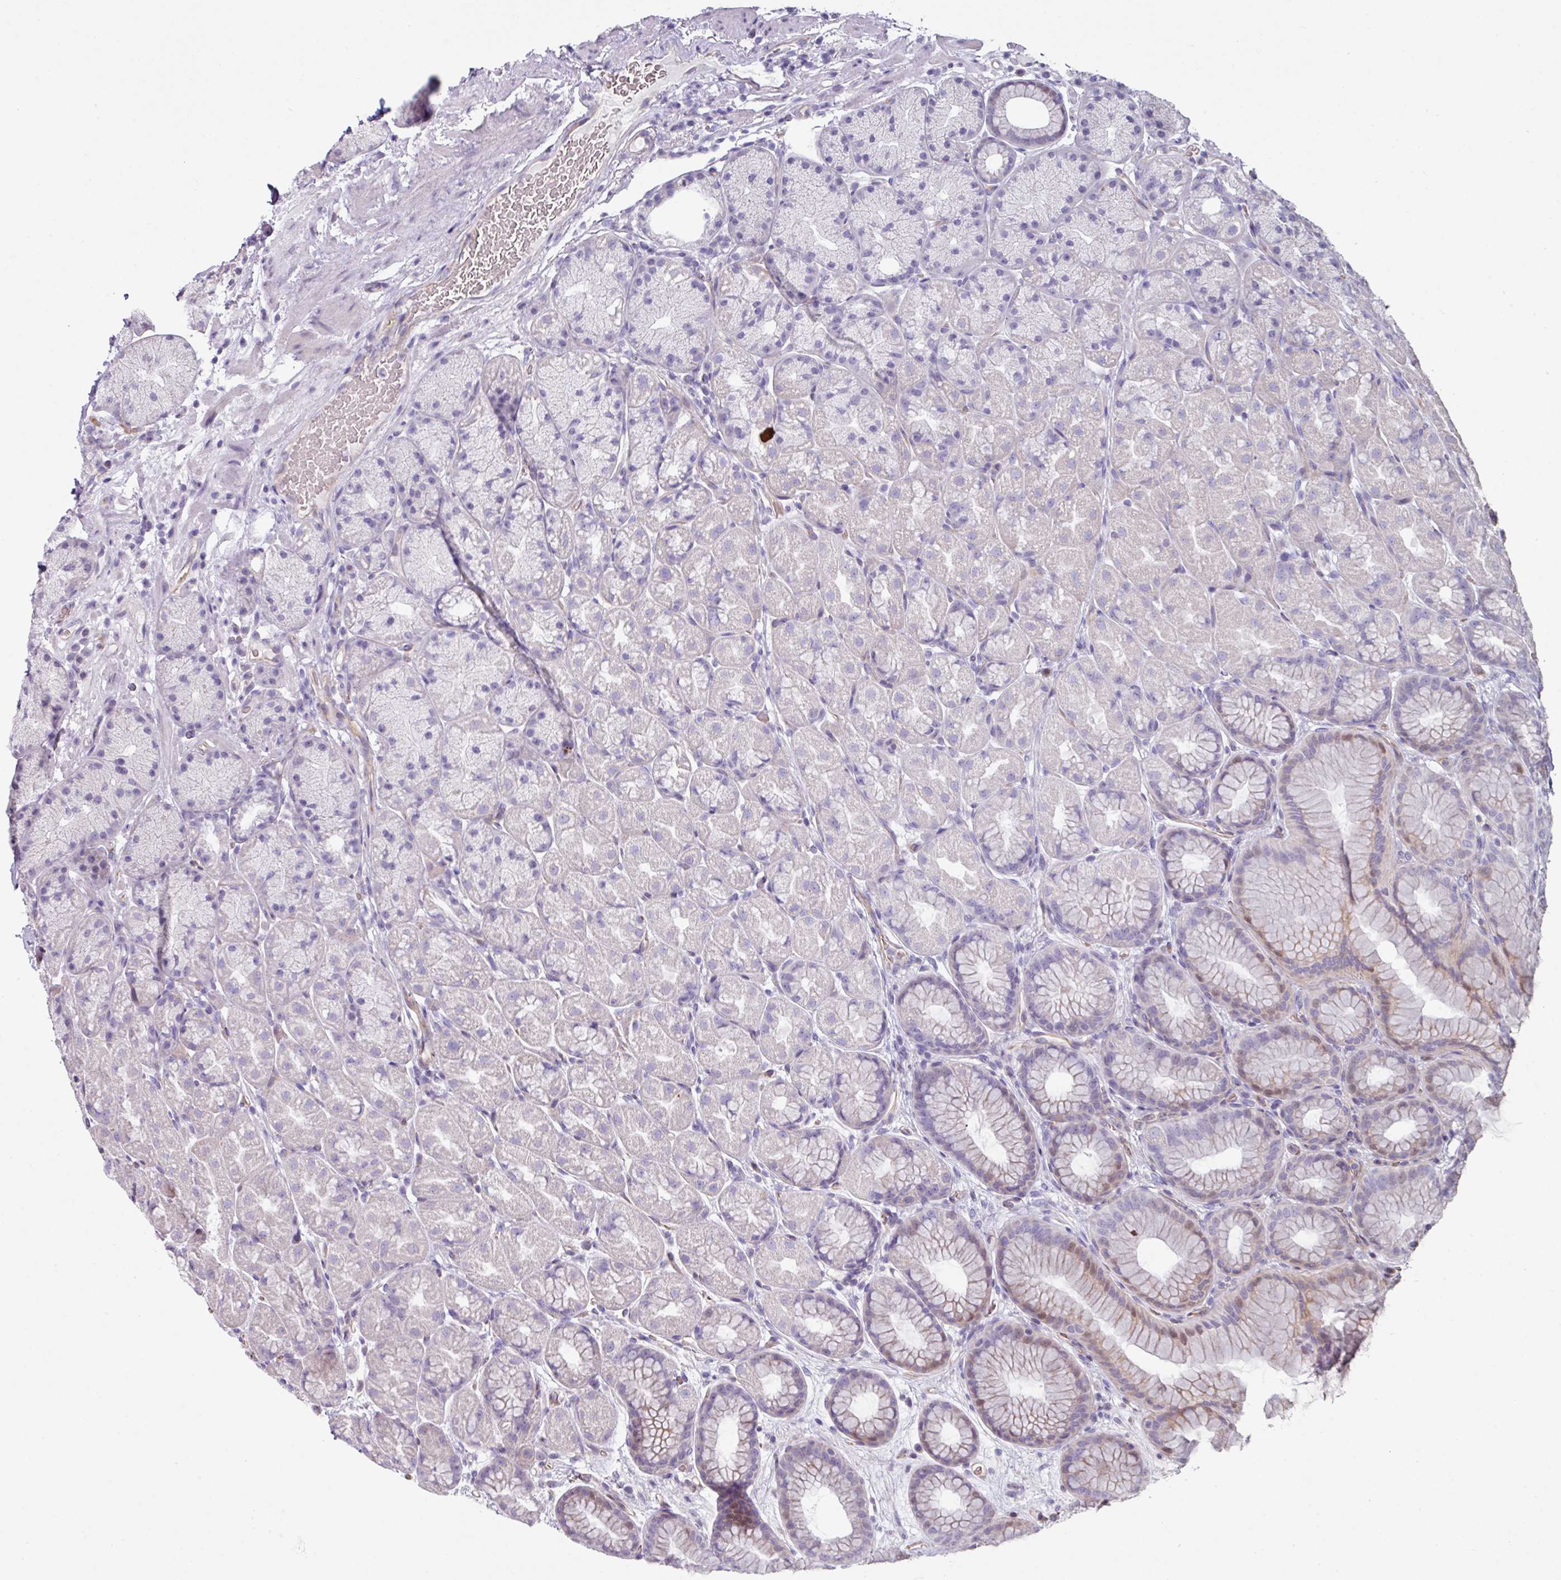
{"staining": {"intensity": "weak", "quantity": "<25%", "location": "cytoplasmic/membranous"}, "tissue": "stomach", "cell_type": "Glandular cells", "image_type": "normal", "snomed": [{"axis": "morphology", "description": "Normal tissue, NOS"}, {"axis": "topography", "description": "Stomach, lower"}], "caption": "High power microscopy image of an immunohistochemistry (IHC) photomicrograph of normal stomach, revealing no significant expression in glandular cells.", "gene": "ANO9", "patient": {"sex": "male", "age": 67}}